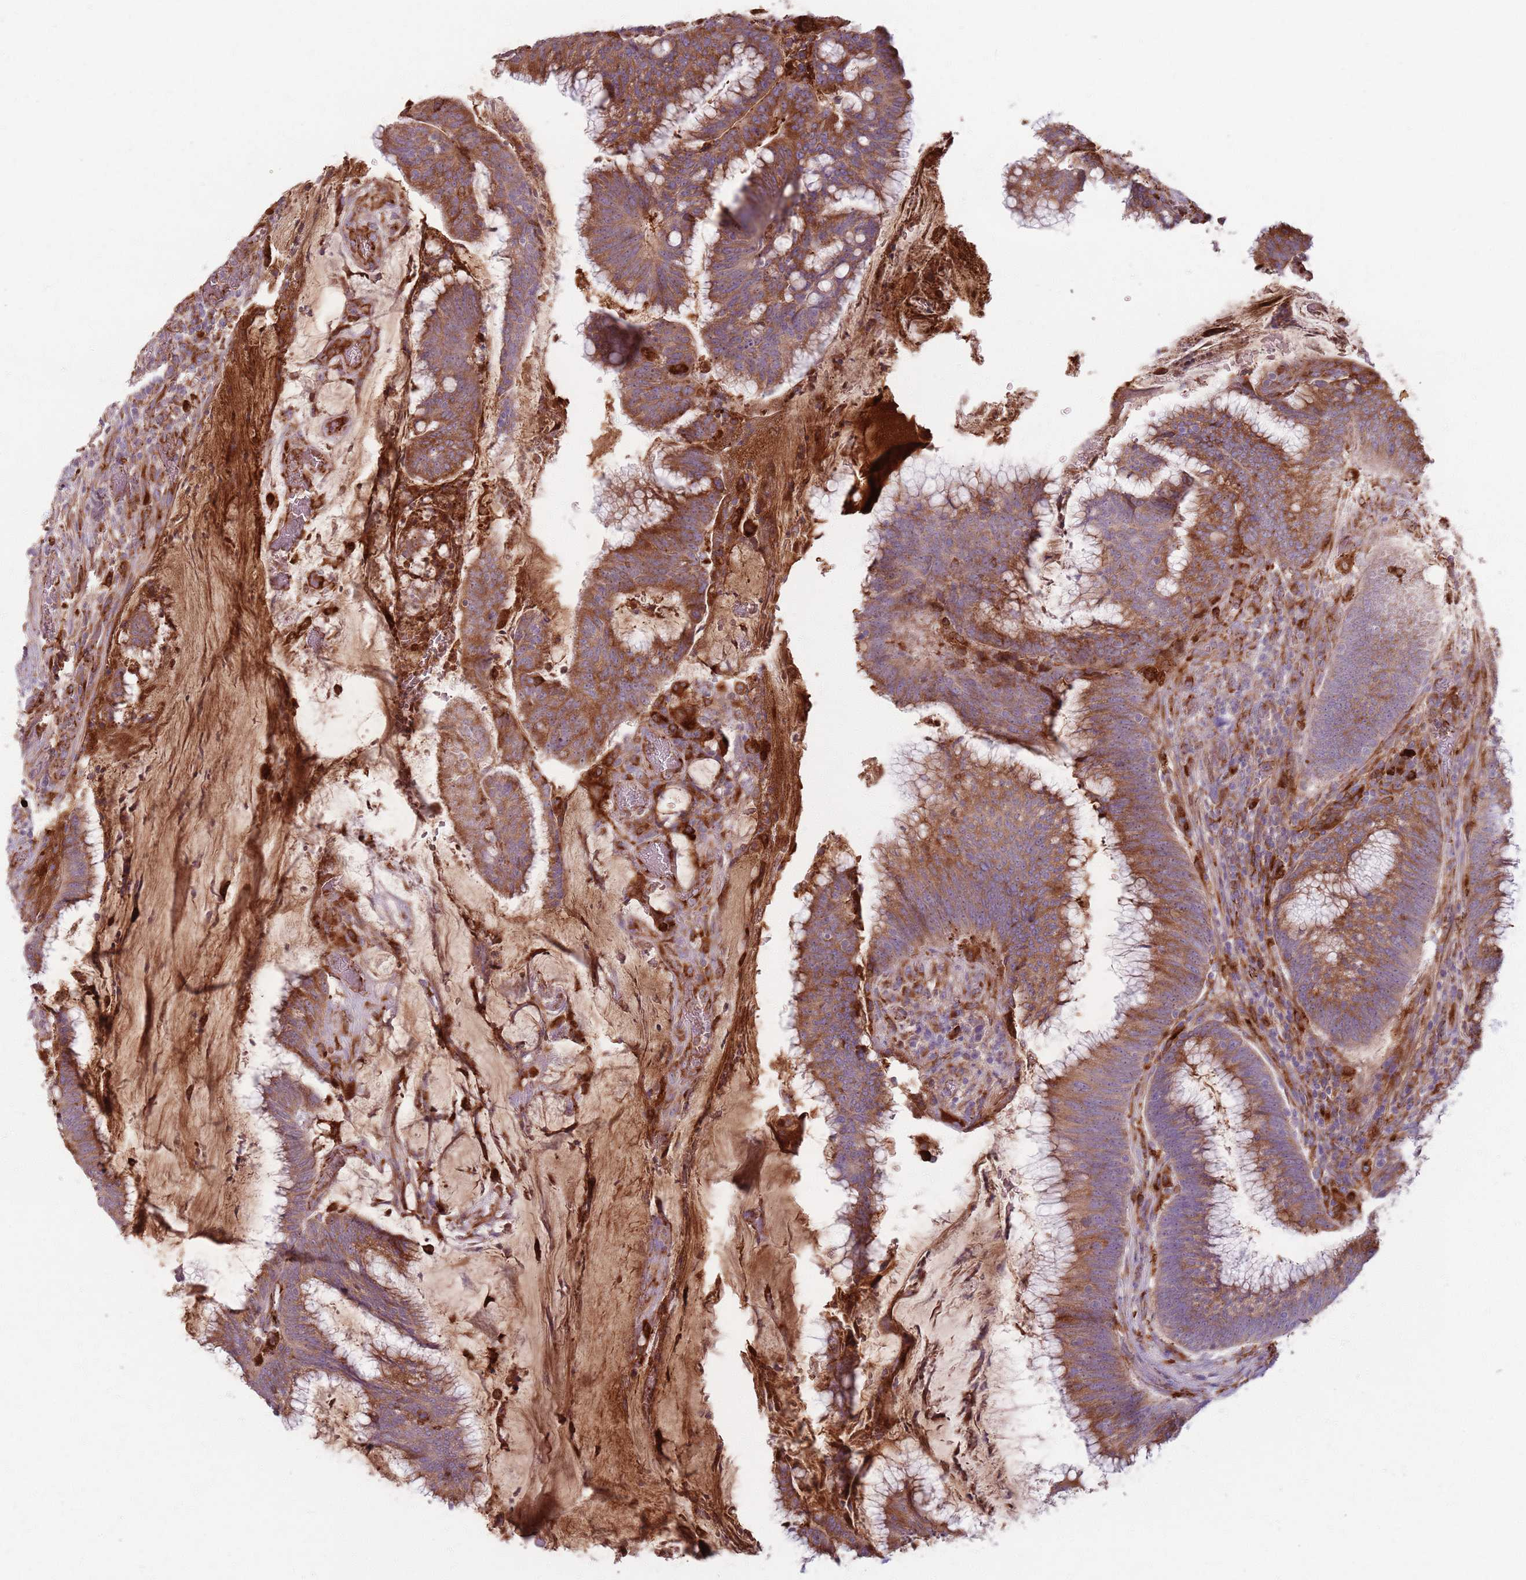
{"staining": {"intensity": "strong", "quantity": ">75%", "location": "cytoplasmic/membranous"}, "tissue": "colorectal cancer", "cell_type": "Tumor cells", "image_type": "cancer", "snomed": [{"axis": "morphology", "description": "Adenocarcinoma, NOS"}, {"axis": "topography", "description": "Rectum"}], "caption": "A brown stain labels strong cytoplasmic/membranous expression of a protein in colorectal cancer tumor cells.", "gene": "COLGALT1", "patient": {"sex": "female", "age": 77}}